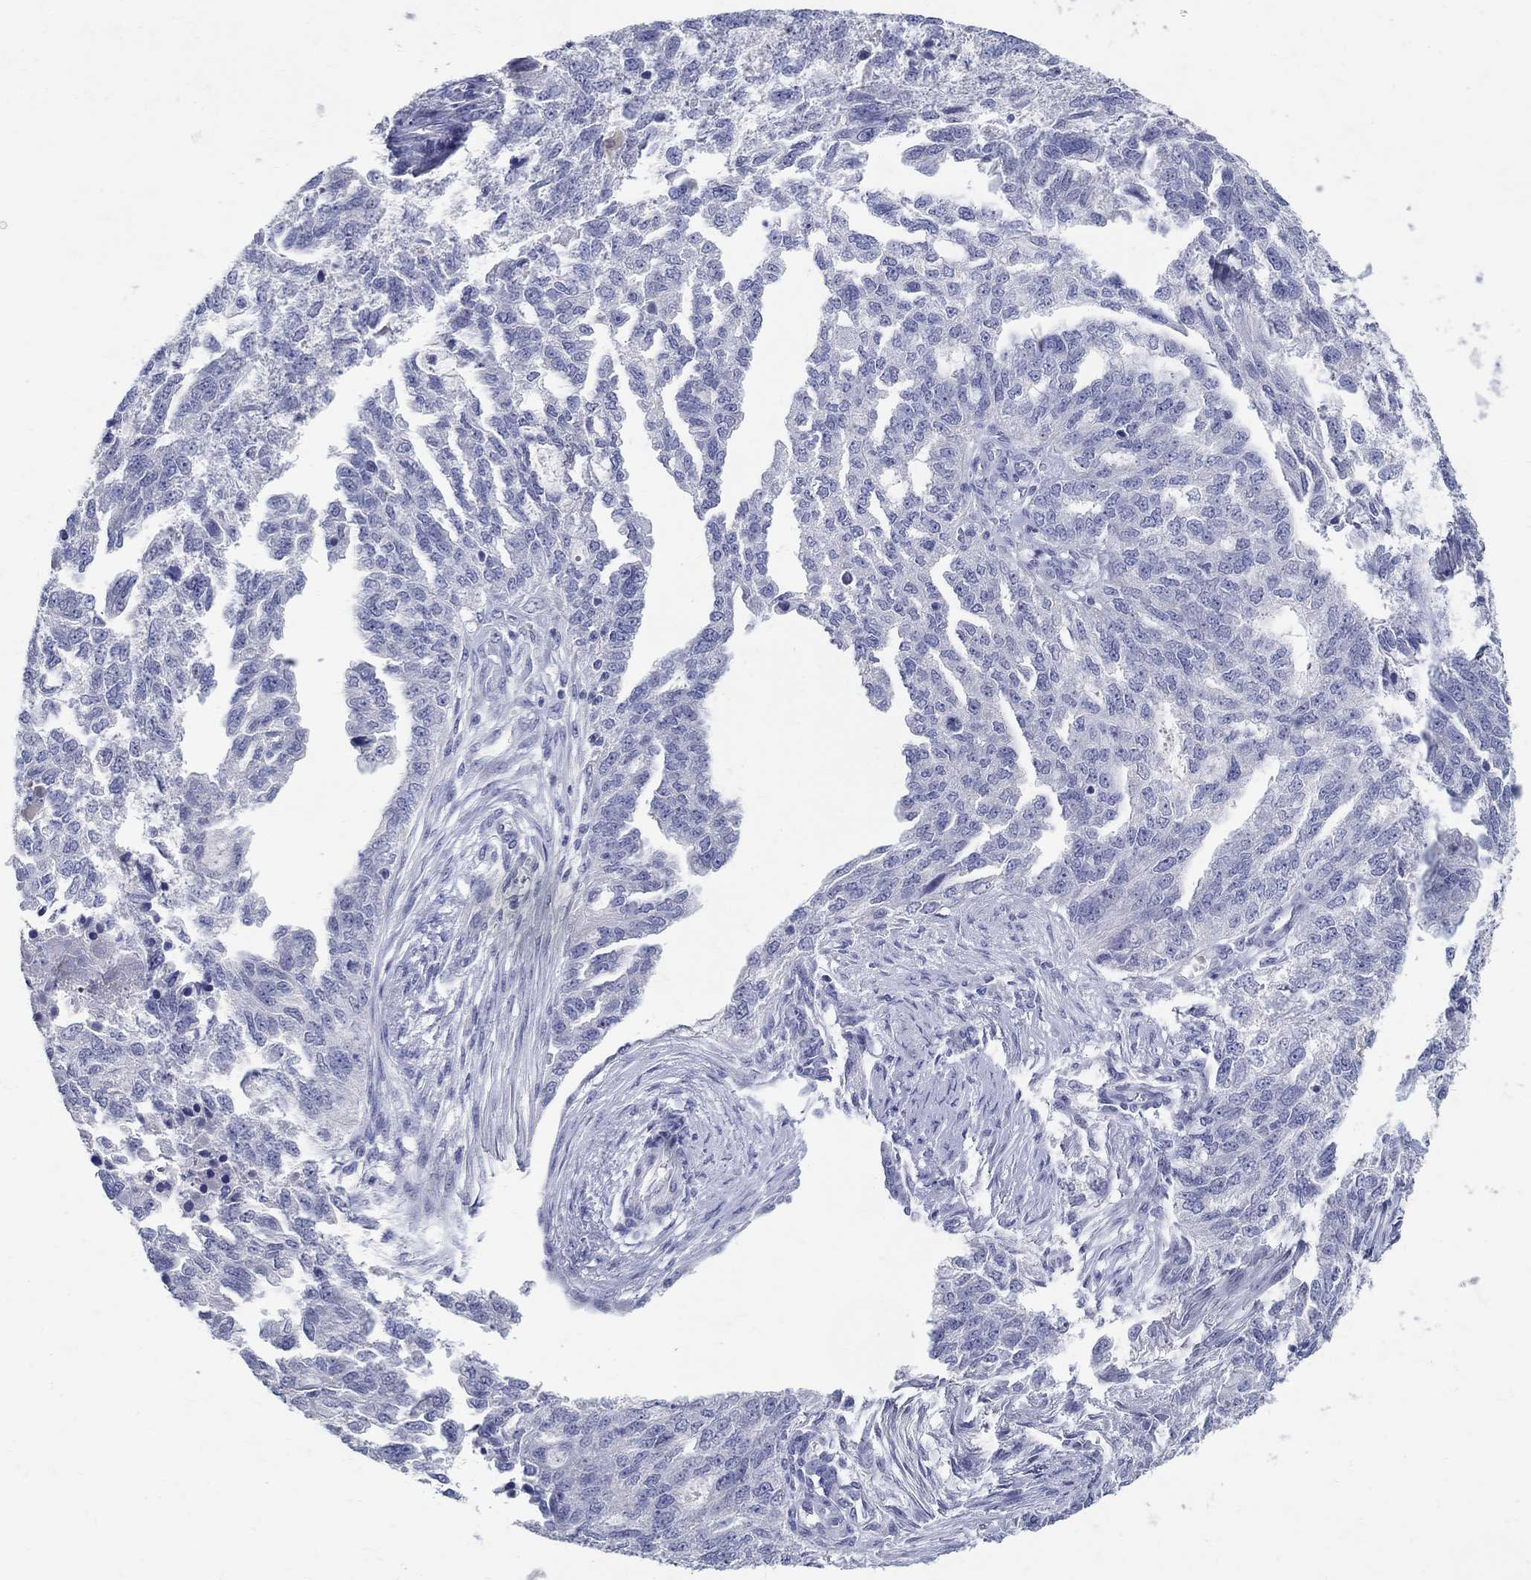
{"staining": {"intensity": "negative", "quantity": "none", "location": "none"}, "tissue": "ovarian cancer", "cell_type": "Tumor cells", "image_type": "cancer", "snomed": [{"axis": "morphology", "description": "Cystadenocarcinoma, serous, NOS"}, {"axis": "topography", "description": "Ovary"}], "caption": "A high-resolution micrograph shows IHC staining of ovarian serous cystadenocarcinoma, which exhibits no significant staining in tumor cells.", "gene": "SOX2", "patient": {"sex": "female", "age": 51}}